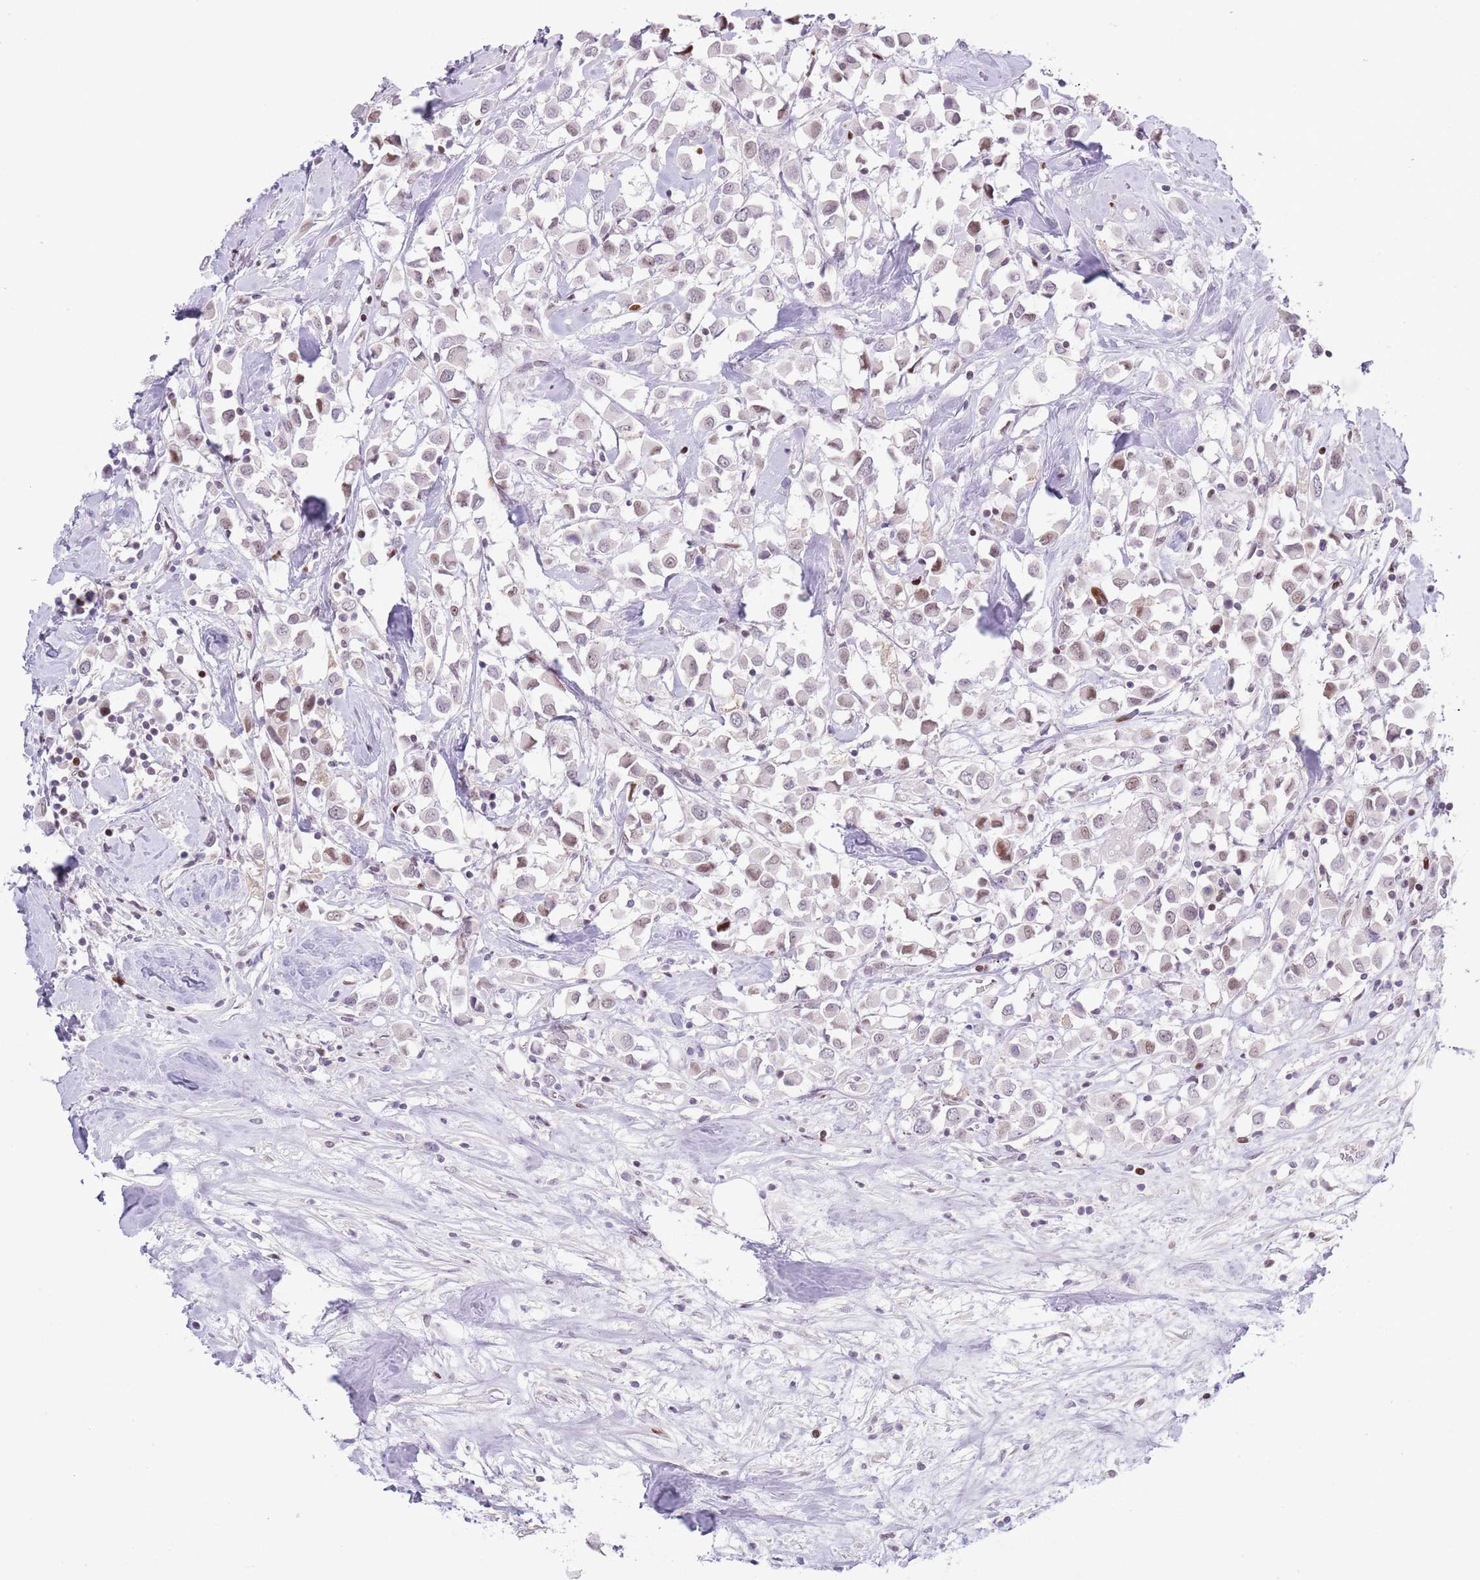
{"staining": {"intensity": "moderate", "quantity": "<25%", "location": "nuclear"}, "tissue": "breast cancer", "cell_type": "Tumor cells", "image_type": "cancer", "snomed": [{"axis": "morphology", "description": "Duct carcinoma"}, {"axis": "topography", "description": "Breast"}], "caption": "A brown stain highlights moderate nuclear positivity of a protein in breast cancer tumor cells. Nuclei are stained in blue.", "gene": "MFSD10", "patient": {"sex": "female", "age": 61}}